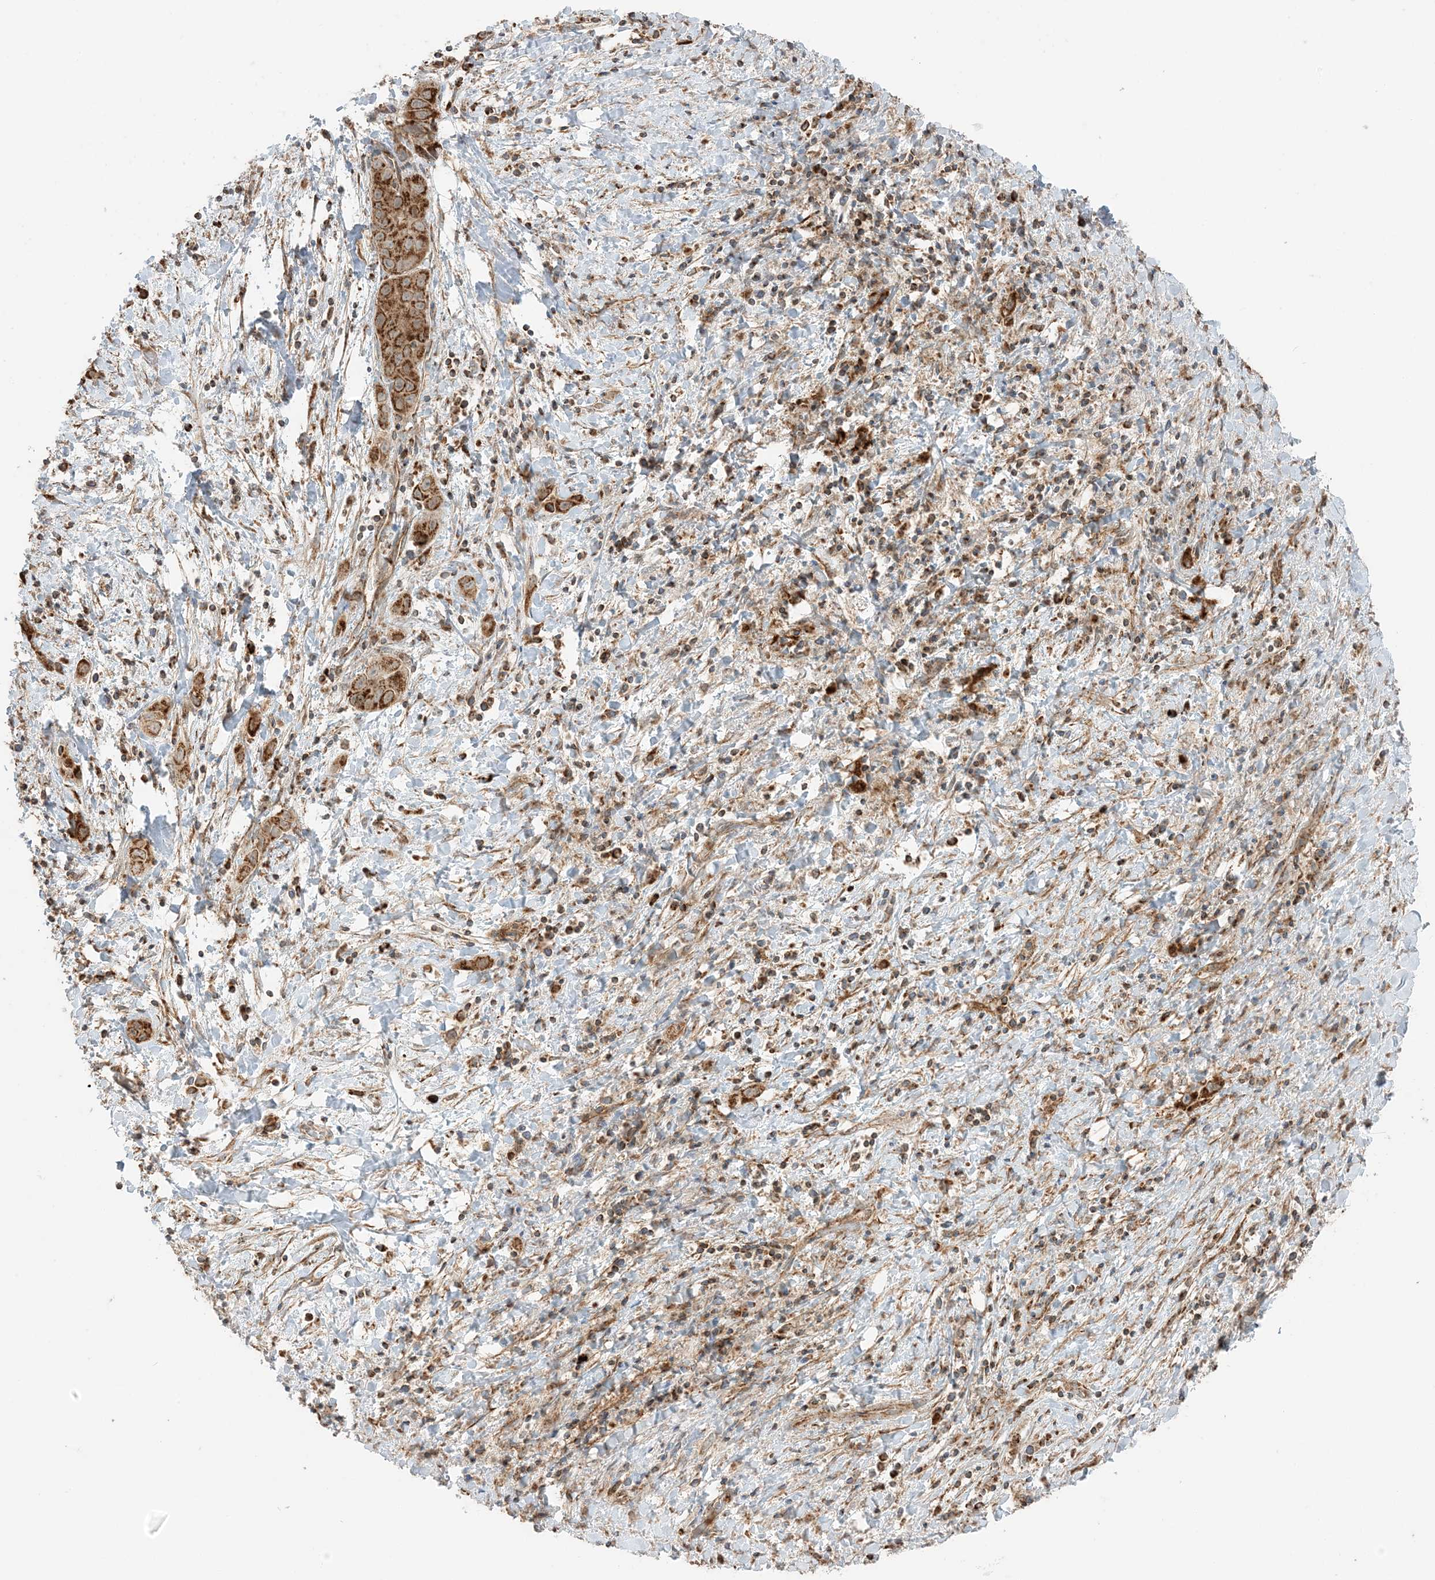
{"staining": {"intensity": "strong", "quantity": ">75%", "location": "cytoplasmic/membranous"}, "tissue": "liver cancer", "cell_type": "Tumor cells", "image_type": "cancer", "snomed": [{"axis": "morphology", "description": "Cholangiocarcinoma"}, {"axis": "topography", "description": "Liver"}], "caption": "This image shows IHC staining of human liver cholangiocarcinoma, with high strong cytoplasmic/membranous expression in about >75% of tumor cells.", "gene": "N4BP3", "patient": {"sex": "female", "age": 52}}